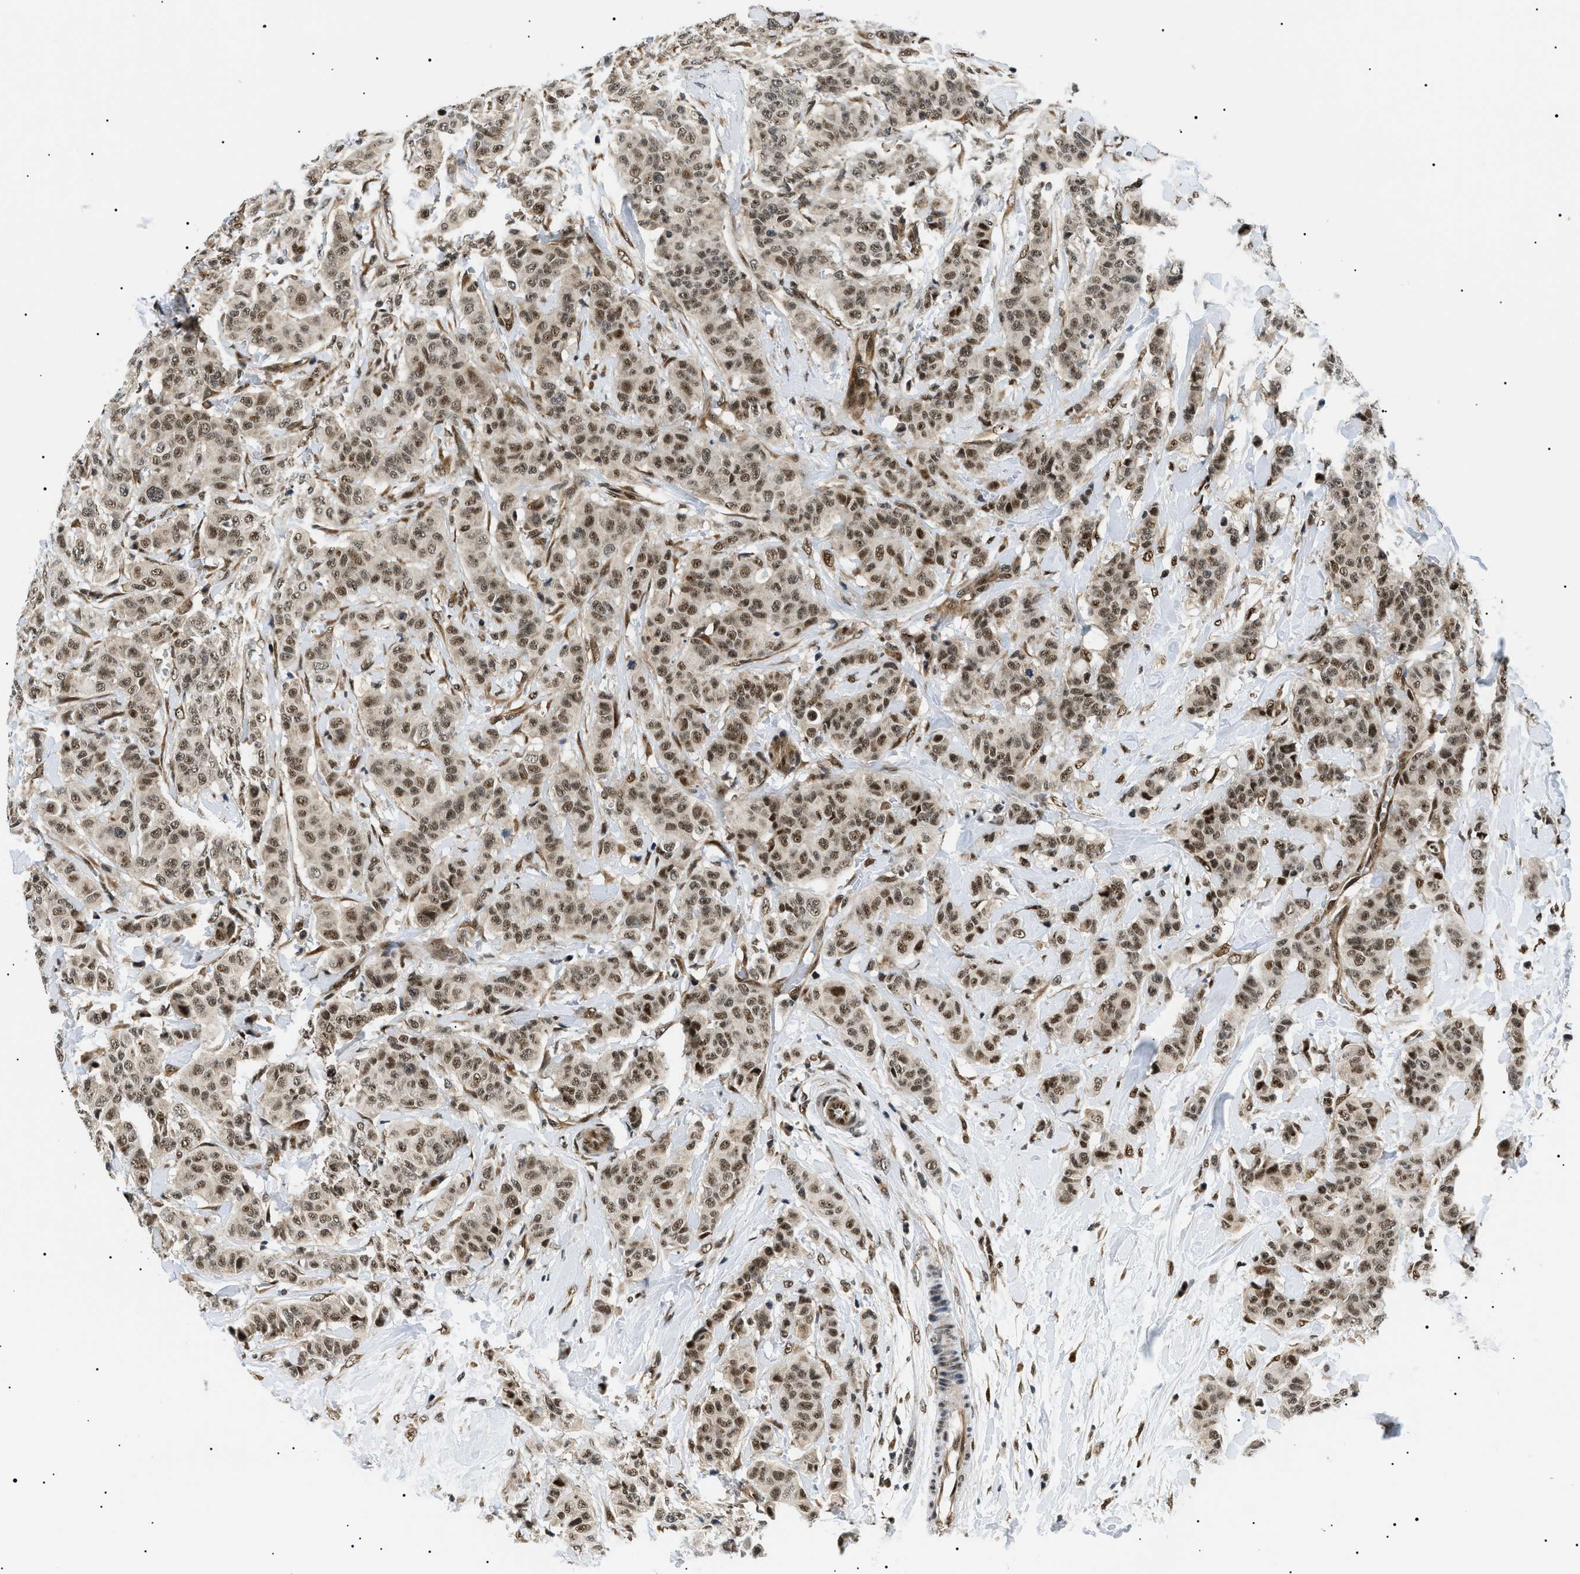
{"staining": {"intensity": "moderate", "quantity": ">75%", "location": "nuclear"}, "tissue": "breast cancer", "cell_type": "Tumor cells", "image_type": "cancer", "snomed": [{"axis": "morphology", "description": "Normal tissue, NOS"}, {"axis": "morphology", "description": "Duct carcinoma"}, {"axis": "topography", "description": "Breast"}], "caption": "The immunohistochemical stain labels moderate nuclear positivity in tumor cells of breast cancer (invasive ductal carcinoma) tissue.", "gene": "CWC25", "patient": {"sex": "female", "age": 40}}